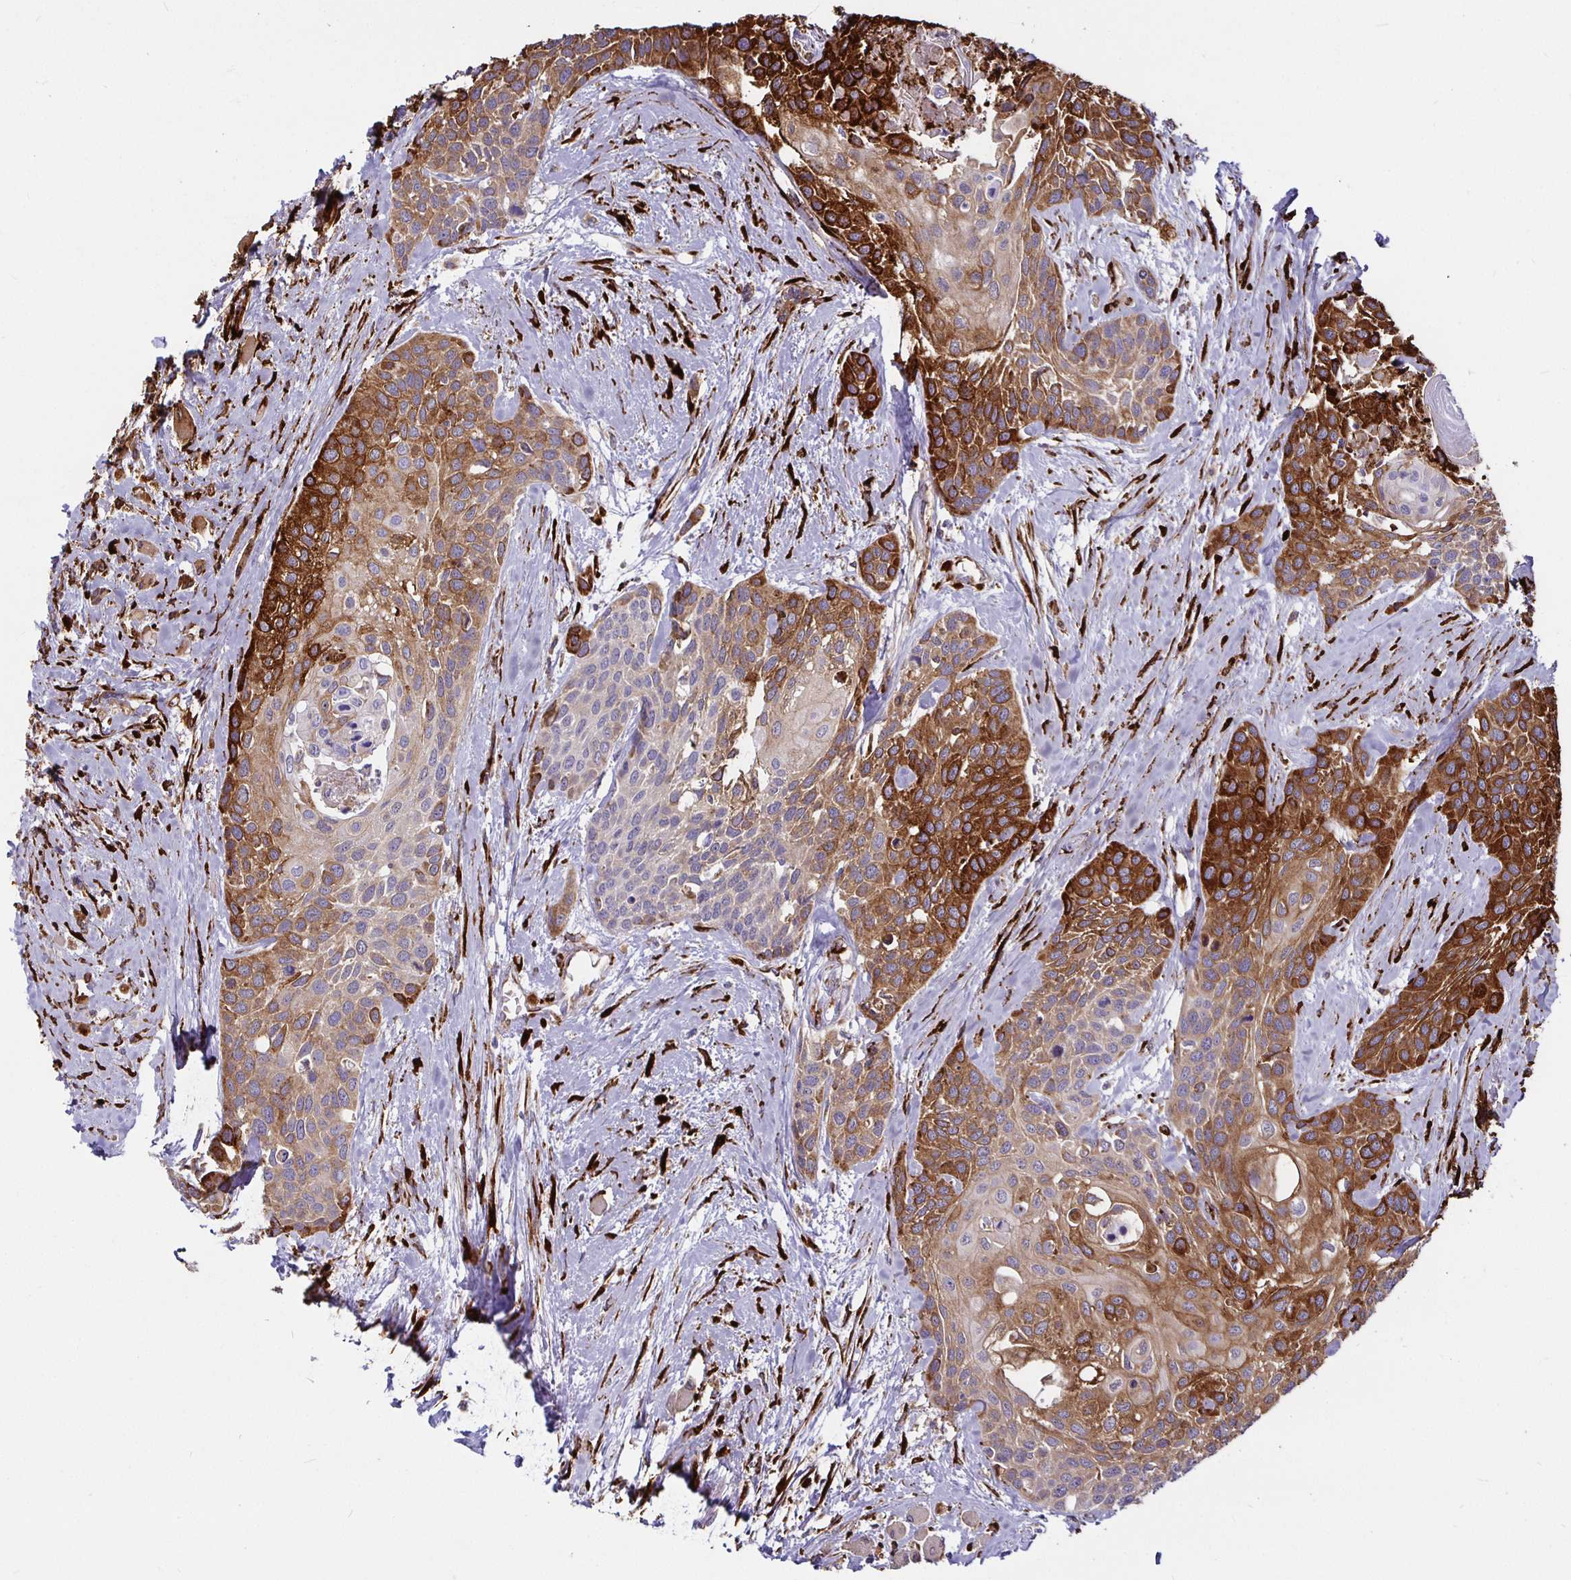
{"staining": {"intensity": "strong", "quantity": "25%-75%", "location": "cytoplasmic/membranous"}, "tissue": "head and neck cancer", "cell_type": "Tumor cells", "image_type": "cancer", "snomed": [{"axis": "morphology", "description": "Squamous cell carcinoma, NOS"}, {"axis": "topography", "description": "Head-Neck"}], "caption": "About 25%-75% of tumor cells in human head and neck squamous cell carcinoma display strong cytoplasmic/membranous protein expression as visualized by brown immunohistochemical staining.", "gene": "P4HA2", "patient": {"sex": "female", "age": 50}}